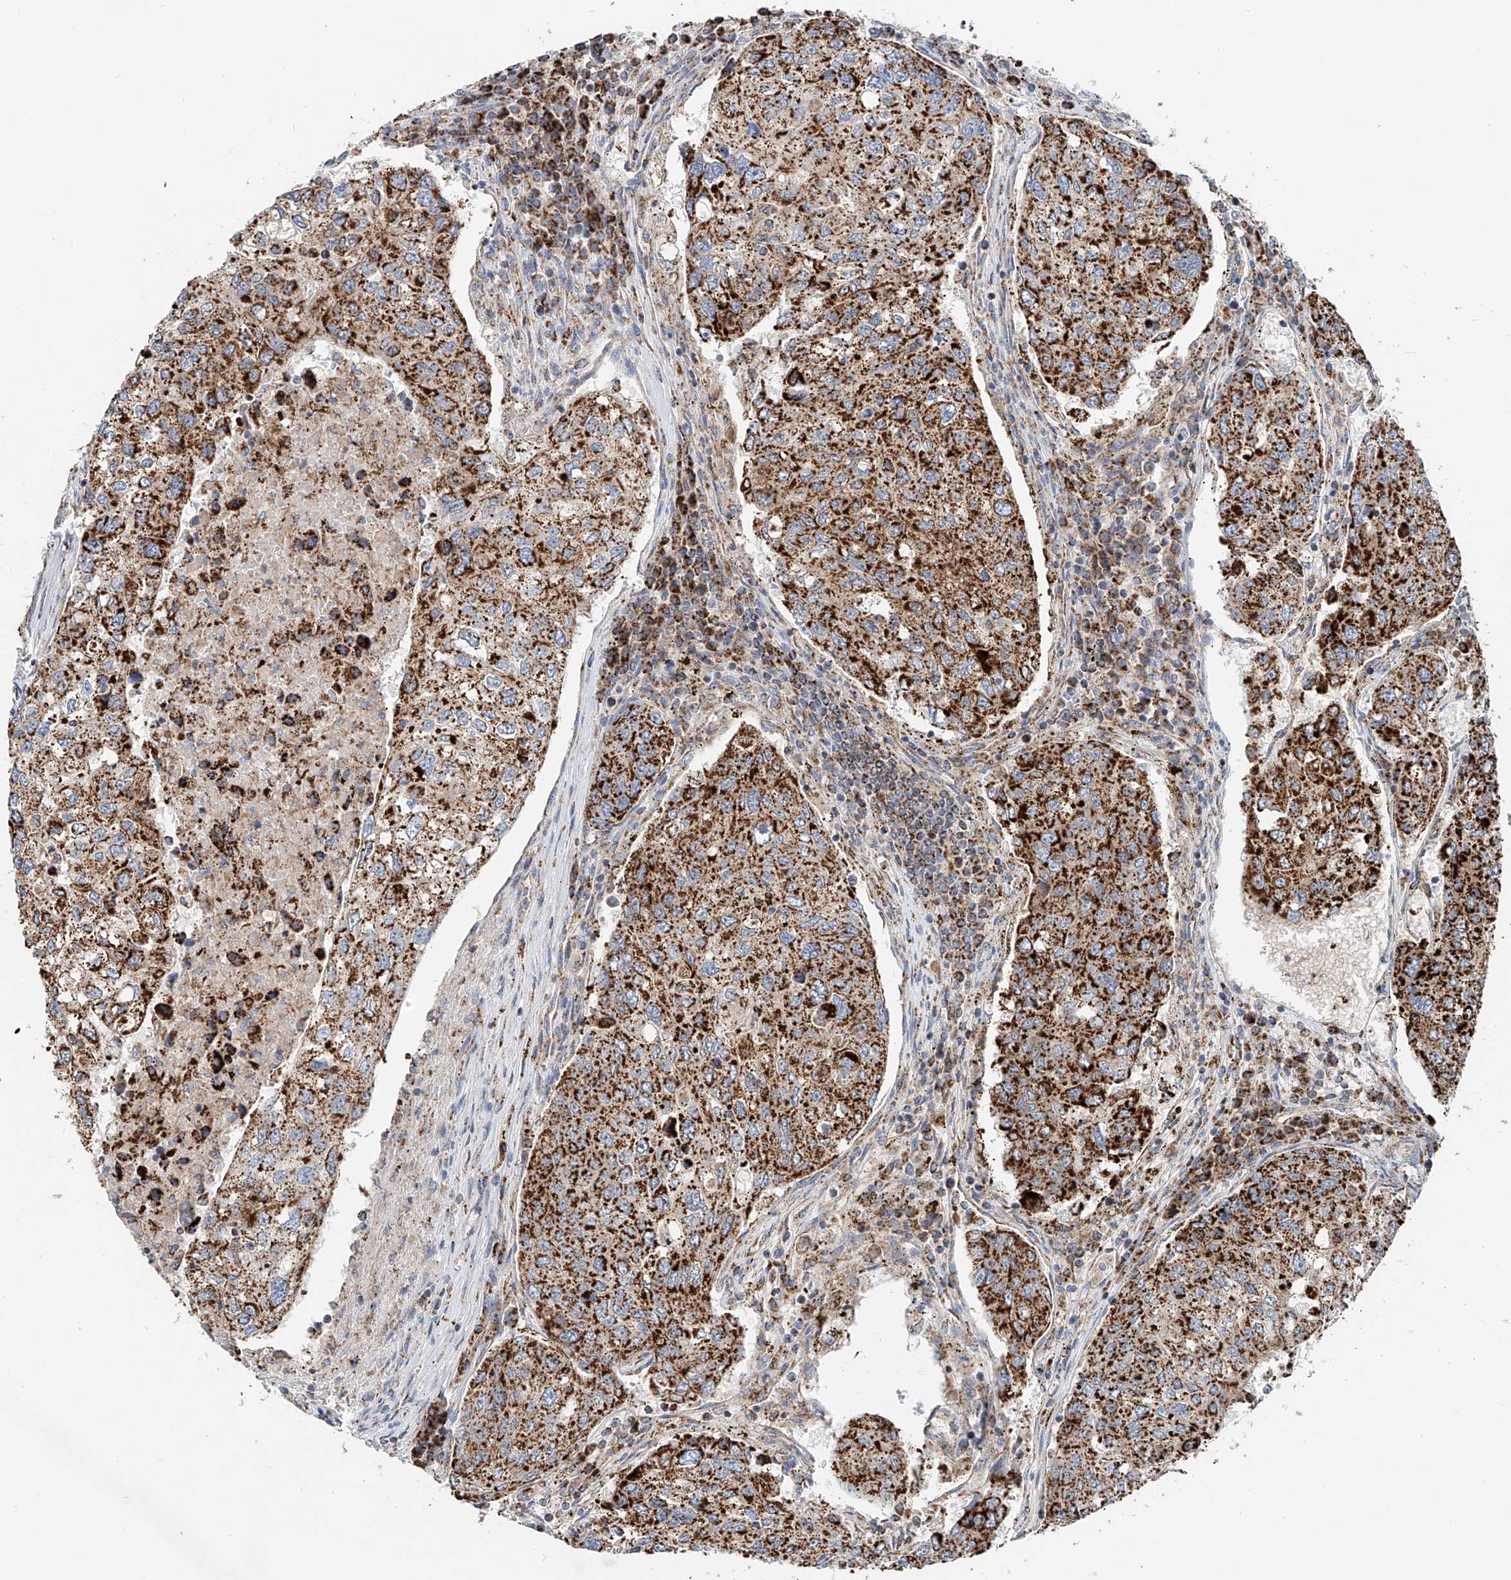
{"staining": {"intensity": "strong", "quantity": ">75%", "location": "cytoplasmic/membranous"}, "tissue": "urothelial cancer", "cell_type": "Tumor cells", "image_type": "cancer", "snomed": [{"axis": "morphology", "description": "Urothelial carcinoma, High grade"}, {"axis": "topography", "description": "Lymph node"}, {"axis": "topography", "description": "Urinary bladder"}], "caption": "An immunohistochemistry photomicrograph of tumor tissue is shown. Protein staining in brown labels strong cytoplasmic/membranous positivity in urothelial cancer within tumor cells. (Stains: DAB (3,3'-diaminobenzidine) in brown, nuclei in blue, Microscopy: brightfield microscopy at high magnification).", "gene": "CARD10", "patient": {"sex": "male", "age": 51}}